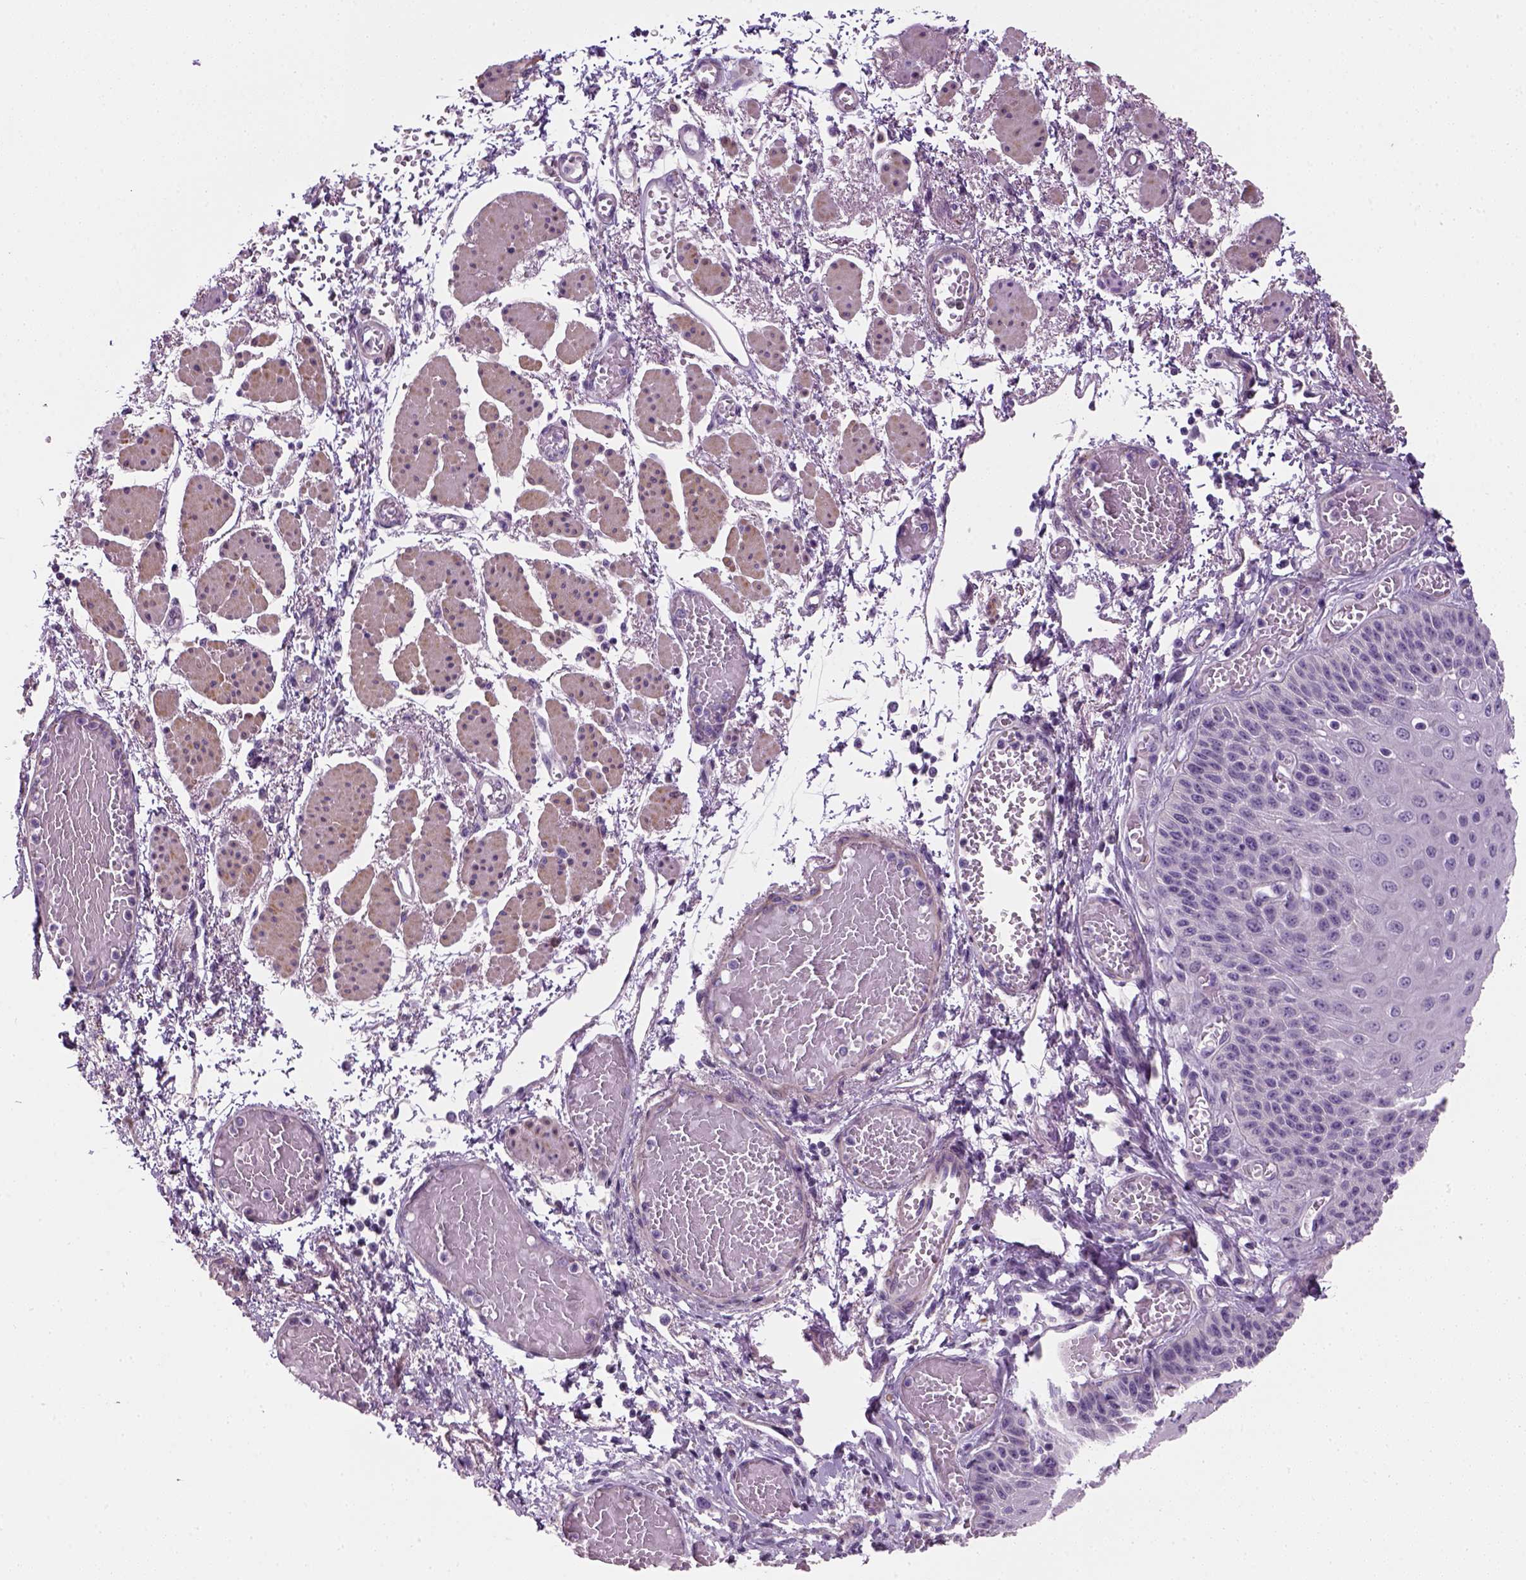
{"staining": {"intensity": "negative", "quantity": "none", "location": "none"}, "tissue": "esophagus", "cell_type": "Squamous epithelial cells", "image_type": "normal", "snomed": [{"axis": "morphology", "description": "Normal tissue, NOS"}, {"axis": "morphology", "description": "Adenocarcinoma, NOS"}, {"axis": "topography", "description": "Esophagus"}], "caption": "Image shows no significant protein positivity in squamous epithelial cells of unremarkable esophagus.", "gene": "ELOVL3", "patient": {"sex": "male", "age": 81}}